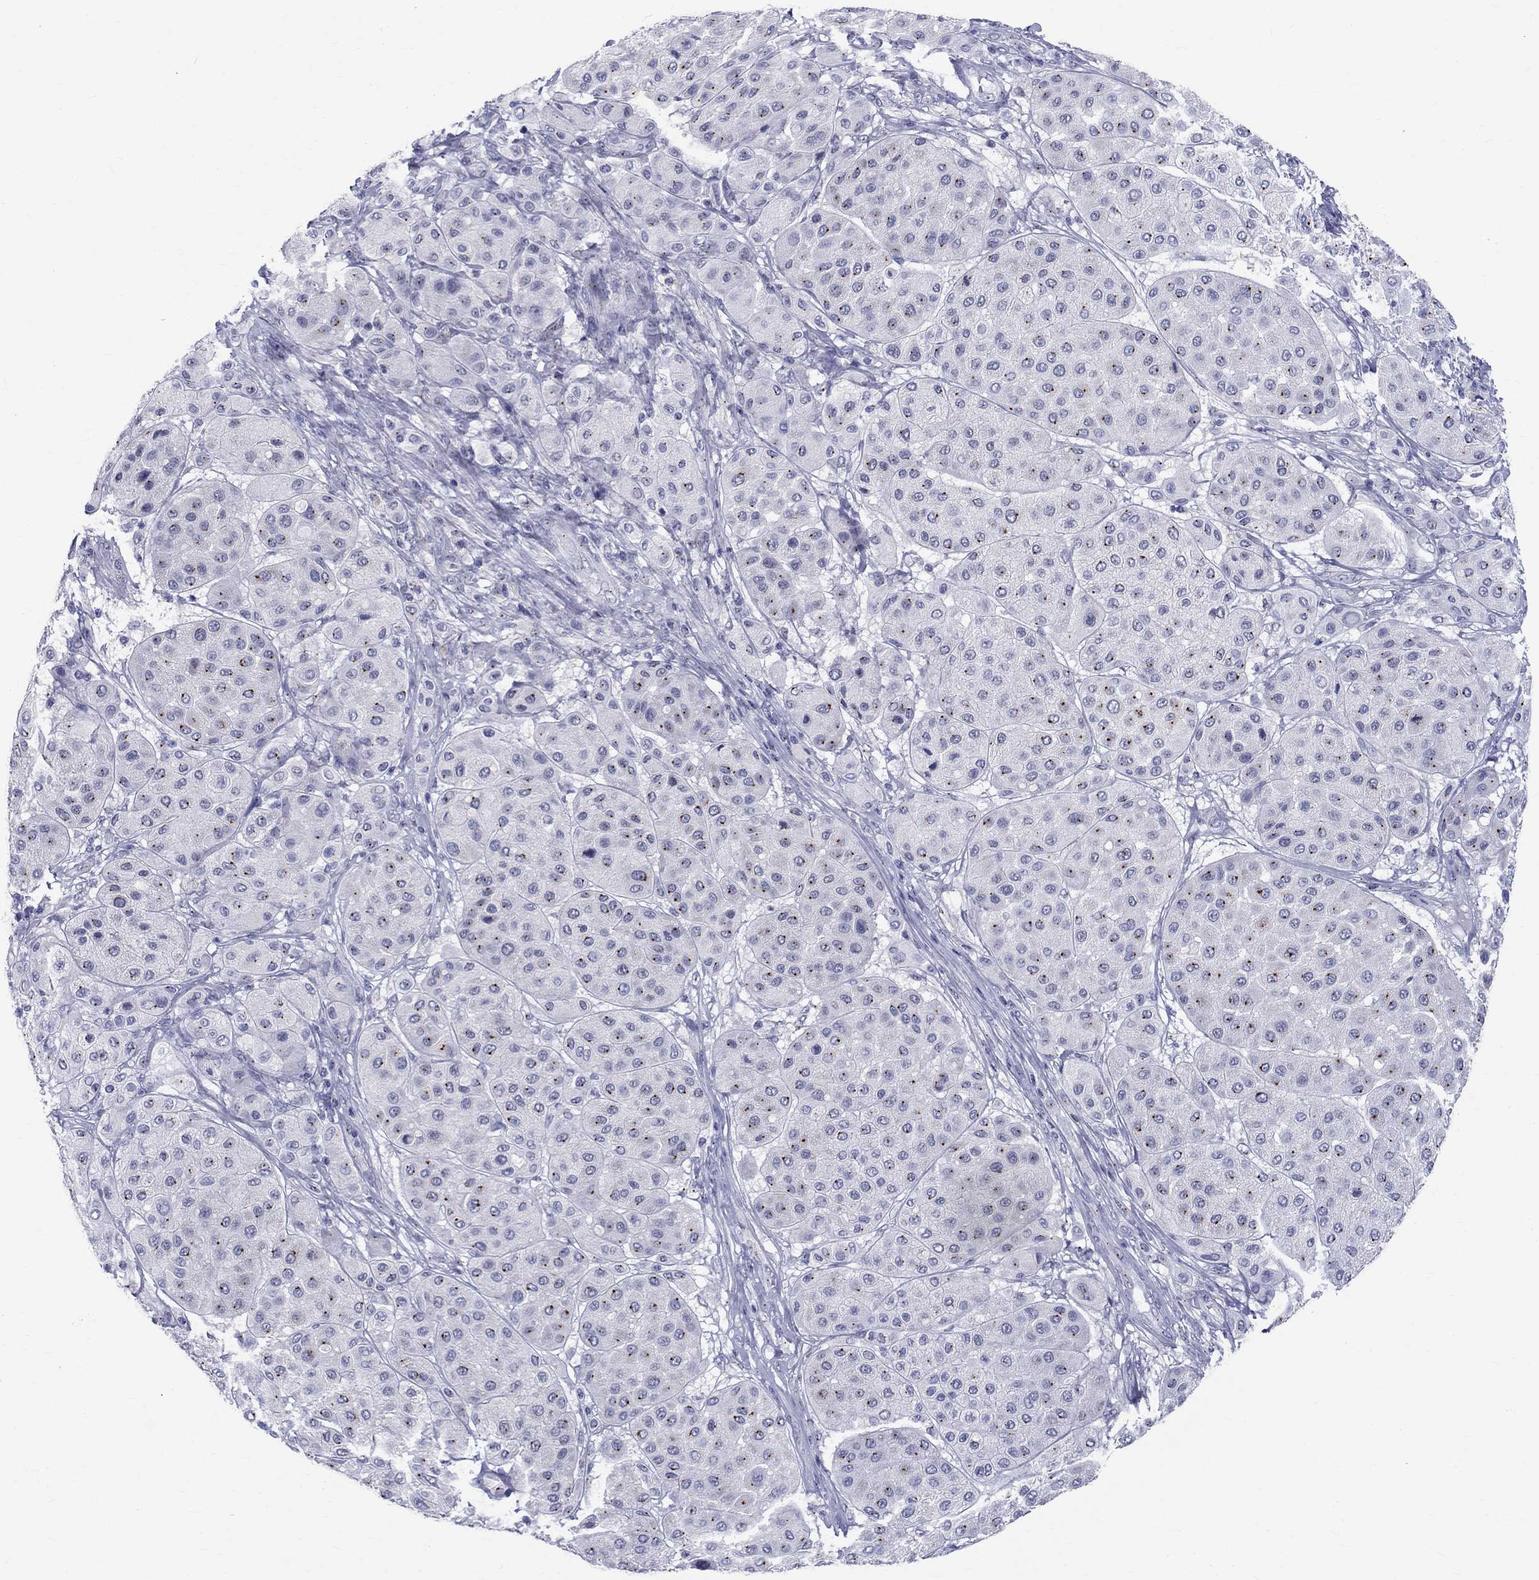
{"staining": {"intensity": "weak", "quantity": "25%-75%", "location": "cytoplasmic/membranous"}, "tissue": "melanoma", "cell_type": "Tumor cells", "image_type": "cancer", "snomed": [{"axis": "morphology", "description": "Malignant melanoma, Metastatic site"}, {"axis": "topography", "description": "Smooth muscle"}], "caption": "Malignant melanoma (metastatic site) tissue demonstrates weak cytoplasmic/membranous positivity in approximately 25%-75% of tumor cells, visualized by immunohistochemistry. The staining is performed using DAB brown chromogen to label protein expression. The nuclei are counter-stained blue using hematoxylin.", "gene": "CEP43", "patient": {"sex": "male", "age": 41}}